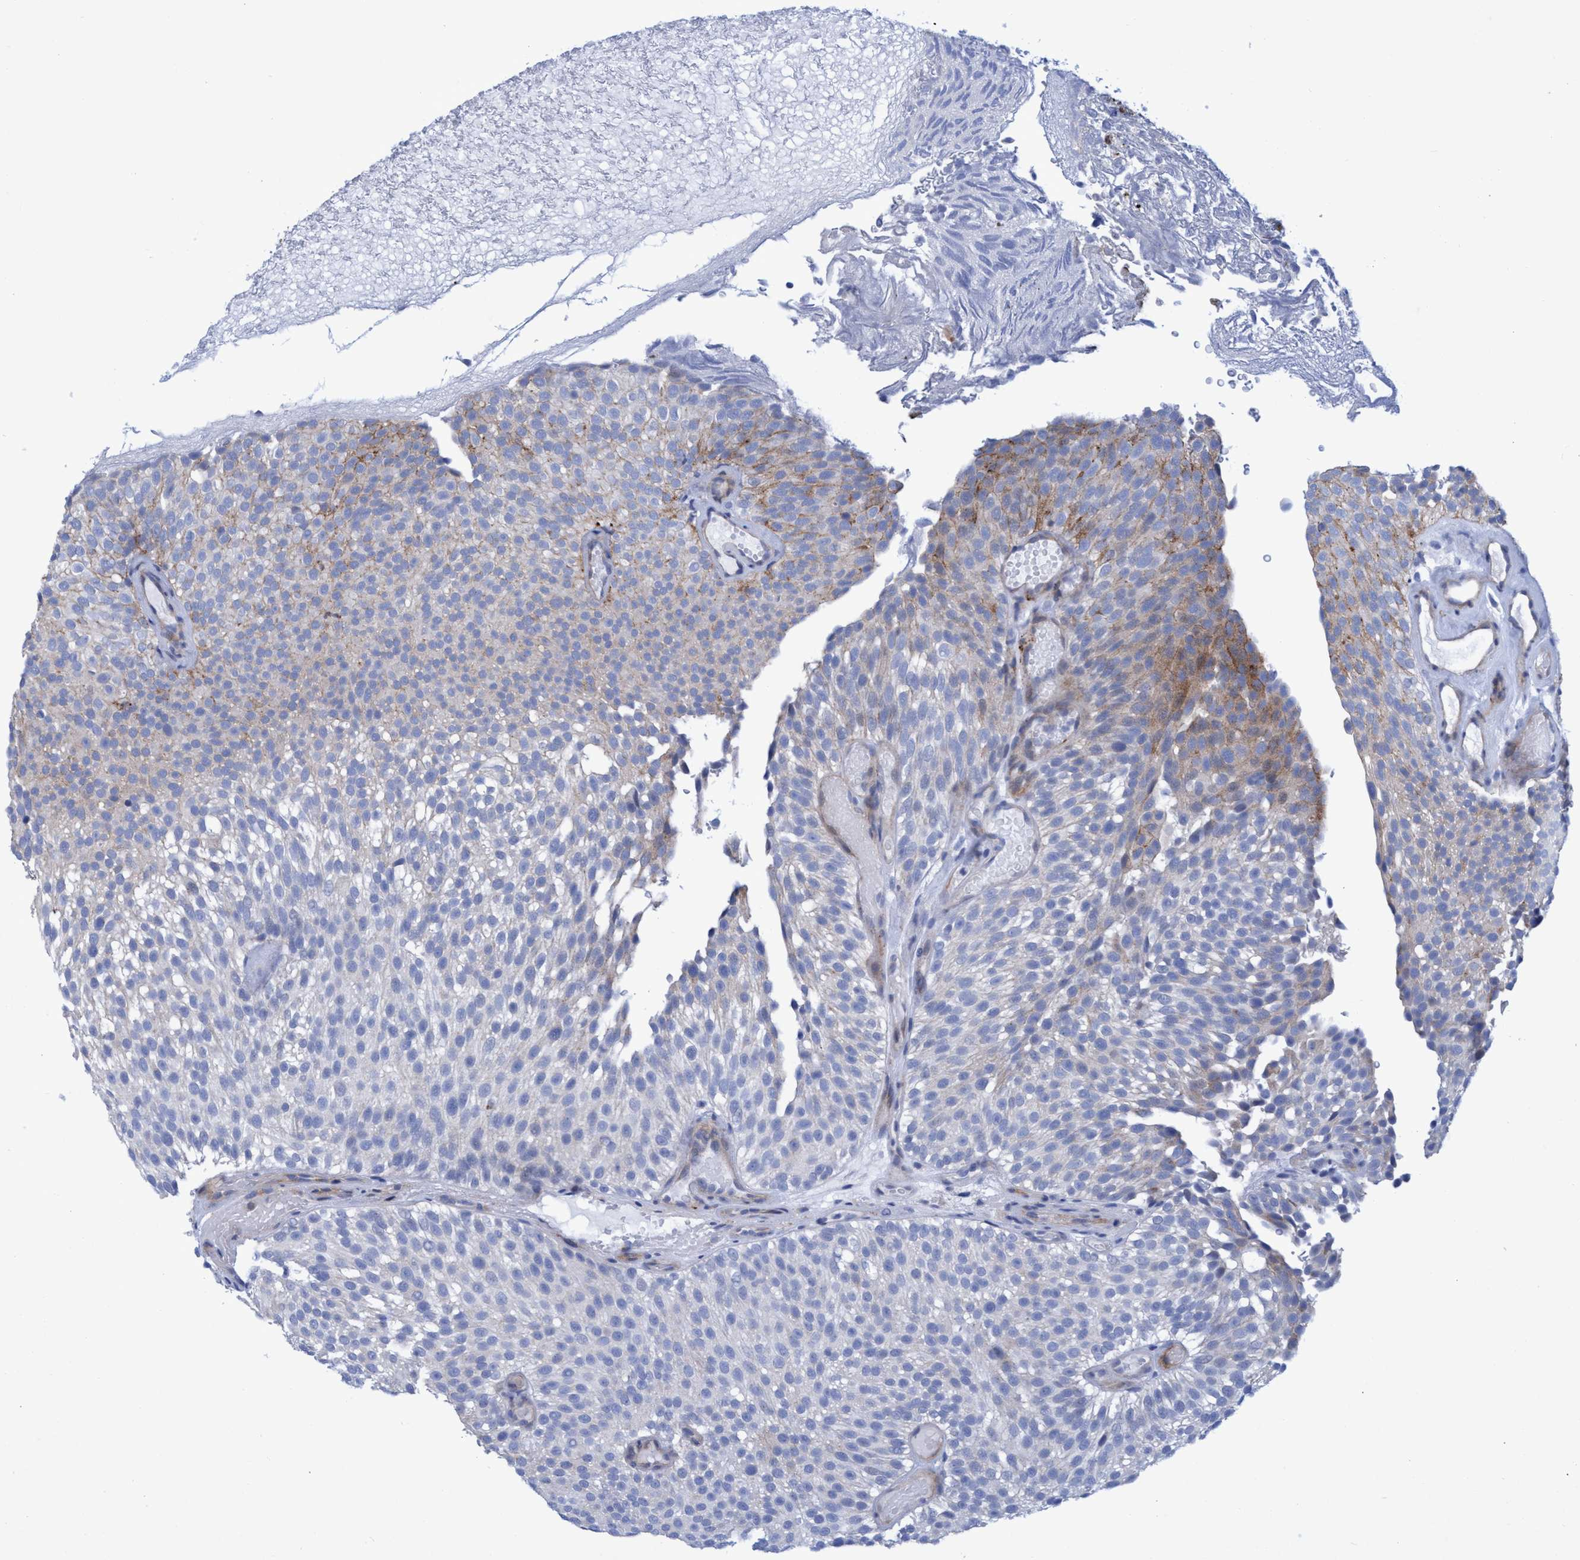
{"staining": {"intensity": "moderate", "quantity": "<25%", "location": "cytoplasmic/membranous"}, "tissue": "urothelial cancer", "cell_type": "Tumor cells", "image_type": "cancer", "snomed": [{"axis": "morphology", "description": "Urothelial carcinoma, Low grade"}, {"axis": "topography", "description": "Urinary bladder"}], "caption": "Protein analysis of urothelial carcinoma (low-grade) tissue displays moderate cytoplasmic/membranous expression in approximately <25% of tumor cells.", "gene": "R3HCC1", "patient": {"sex": "male", "age": 78}}